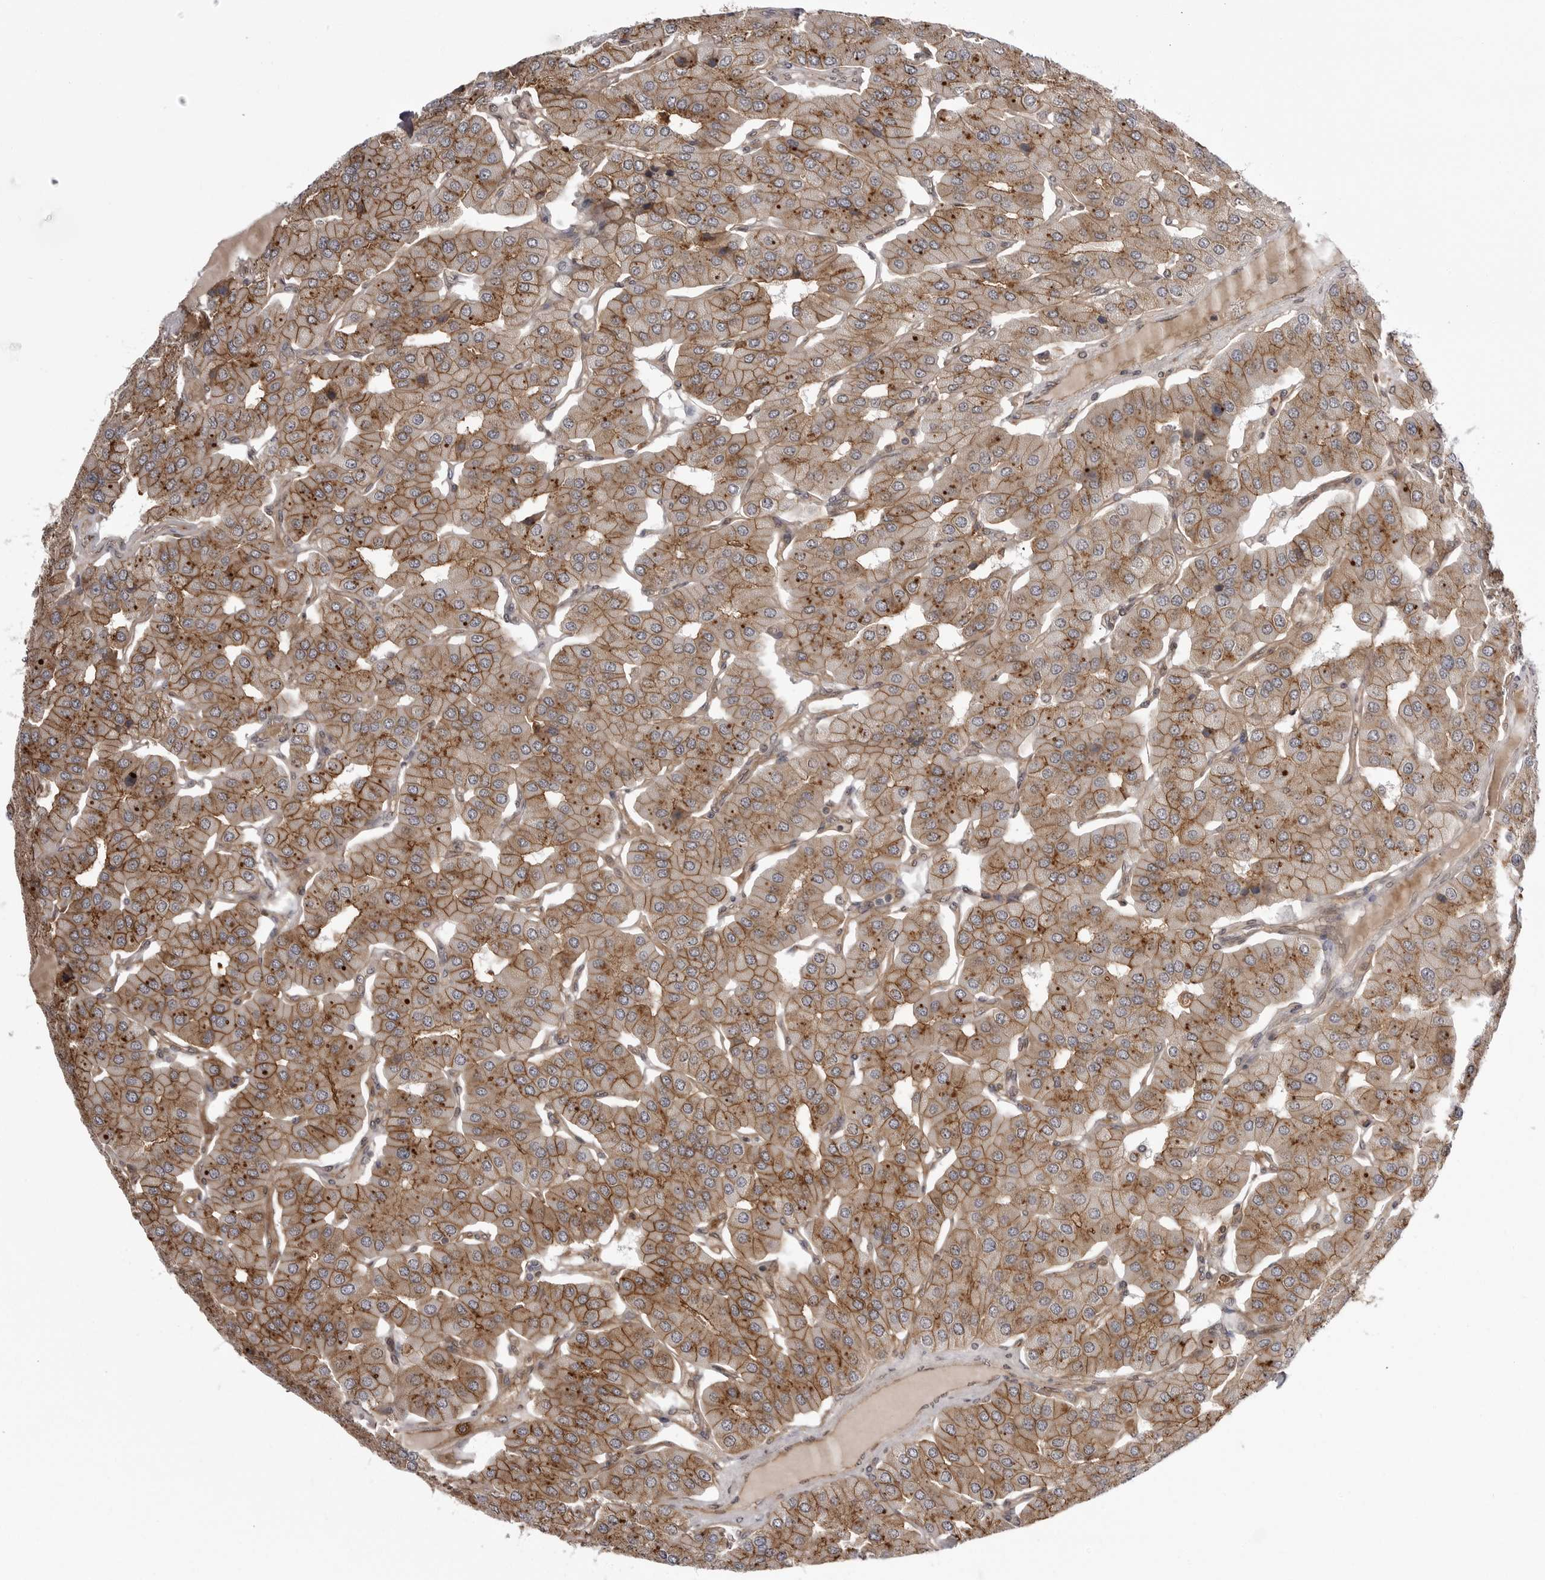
{"staining": {"intensity": "moderate", "quantity": ">75%", "location": "cytoplasmic/membranous"}, "tissue": "parathyroid gland", "cell_type": "Glandular cells", "image_type": "normal", "snomed": [{"axis": "morphology", "description": "Normal tissue, NOS"}, {"axis": "morphology", "description": "Adenoma, NOS"}, {"axis": "topography", "description": "Parathyroid gland"}], "caption": "Protein staining by IHC reveals moderate cytoplasmic/membranous staining in approximately >75% of glandular cells in unremarkable parathyroid gland. The staining was performed using DAB (3,3'-diaminobenzidine) to visualize the protein expression in brown, while the nuclei were stained in blue with hematoxylin (Magnification: 20x).", "gene": "ARL5A", "patient": {"sex": "female", "age": 86}}